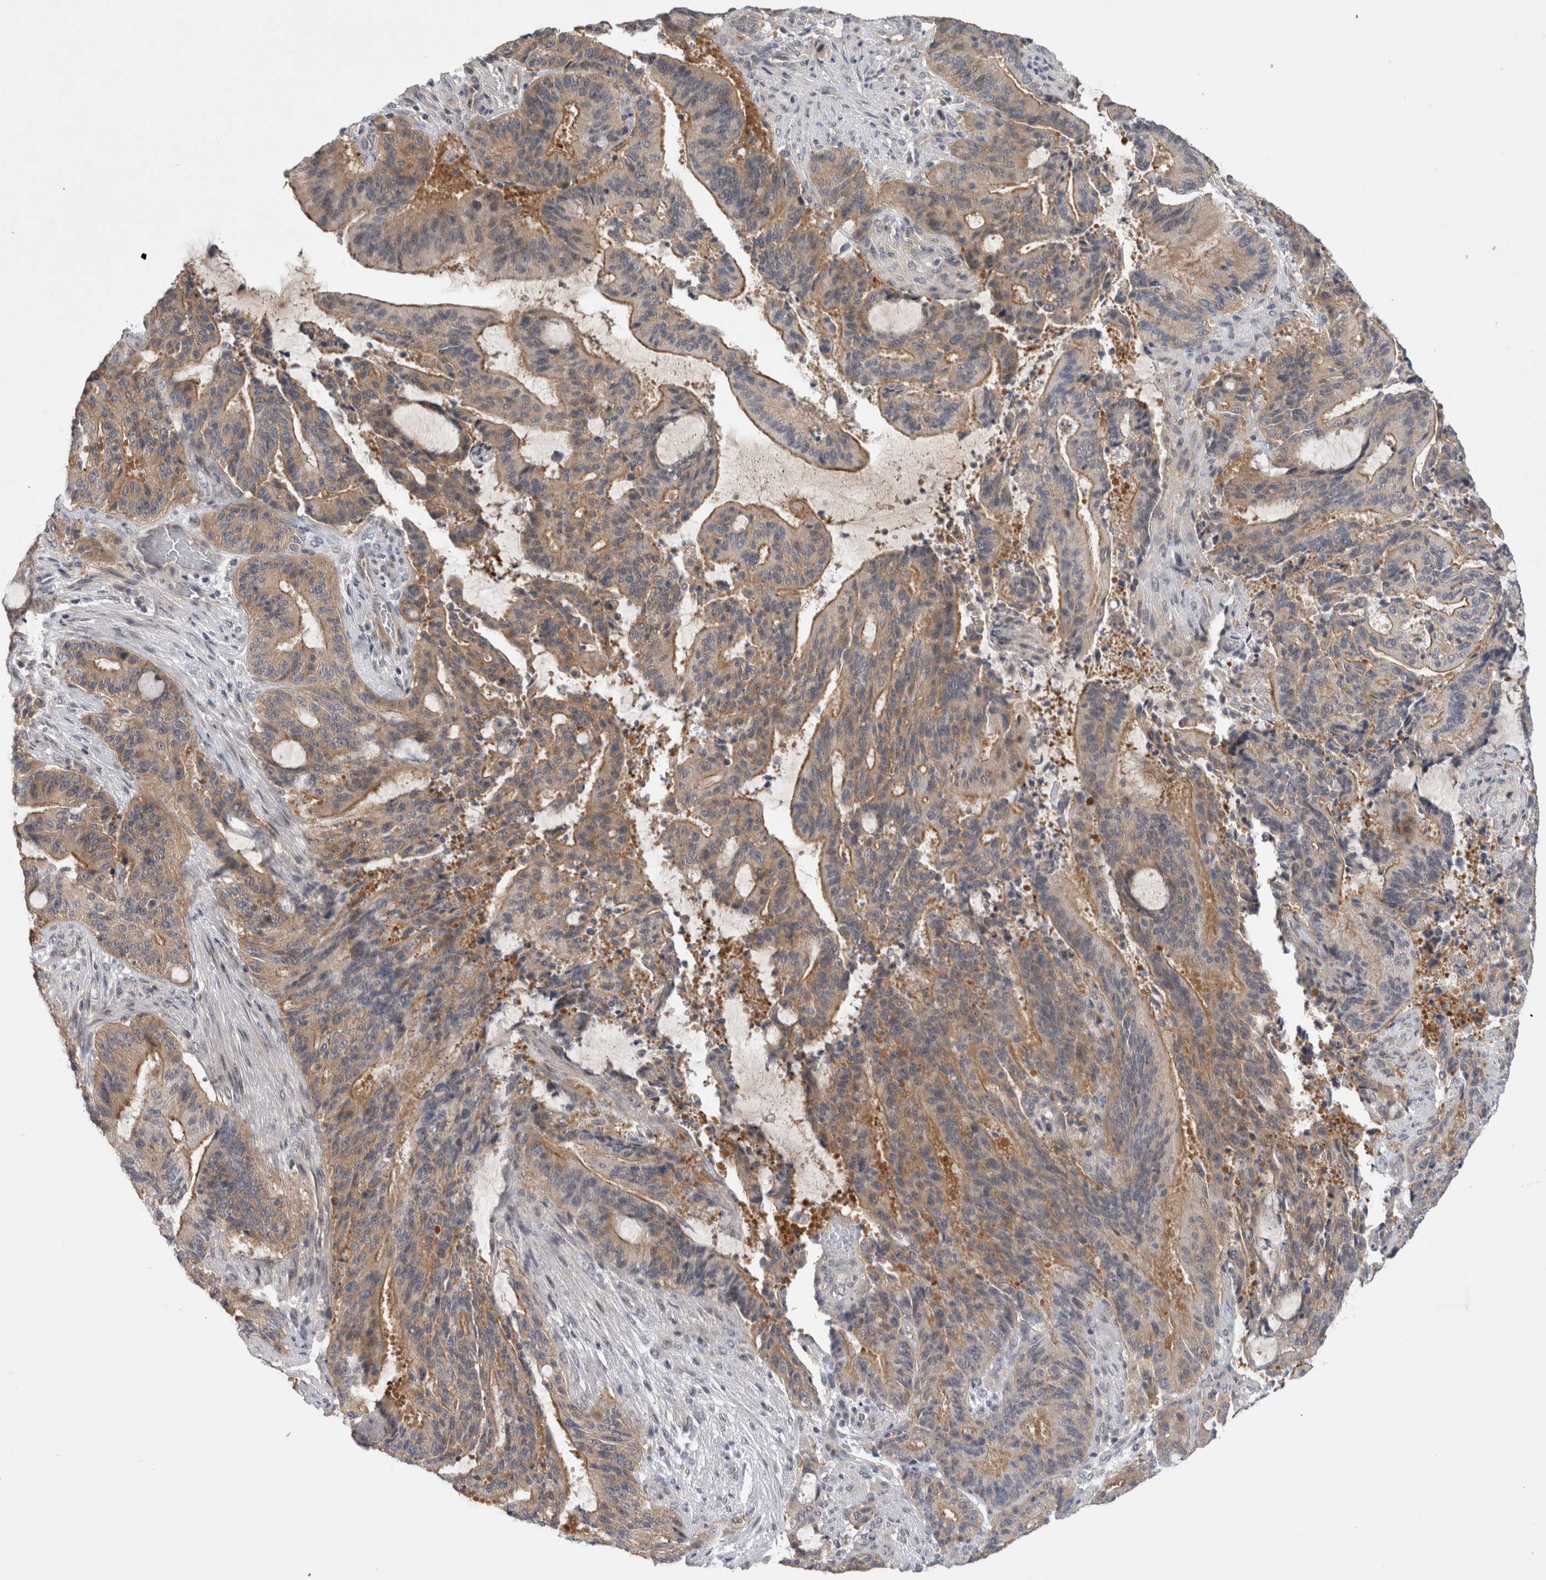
{"staining": {"intensity": "moderate", "quantity": "<25%", "location": "cytoplasmic/membranous"}, "tissue": "liver cancer", "cell_type": "Tumor cells", "image_type": "cancer", "snomed": [{"axis": "morphology", "description": "Normal tissue, NOS"}, {"axis": "morphology", "description": "Cholangiocarcinoma"}, {"axis": "topography", "description": "Liver"}, {"axis": "topography", "description": "Peripheral nerve tissue"}], "caption": "Protein expression analysis of human liver cholangiocarcinoma reveals moderate cytoplasmic/membranous positivity in about <25% of tumor cells. Using DAB (3,3'-diaminobenzidine) (brown) and hematoxylin (blue) stains, captured at high magnification using brightfield microscopy.", "gene": "CERS3", "patient": {"sex": "female", "age": 73}}